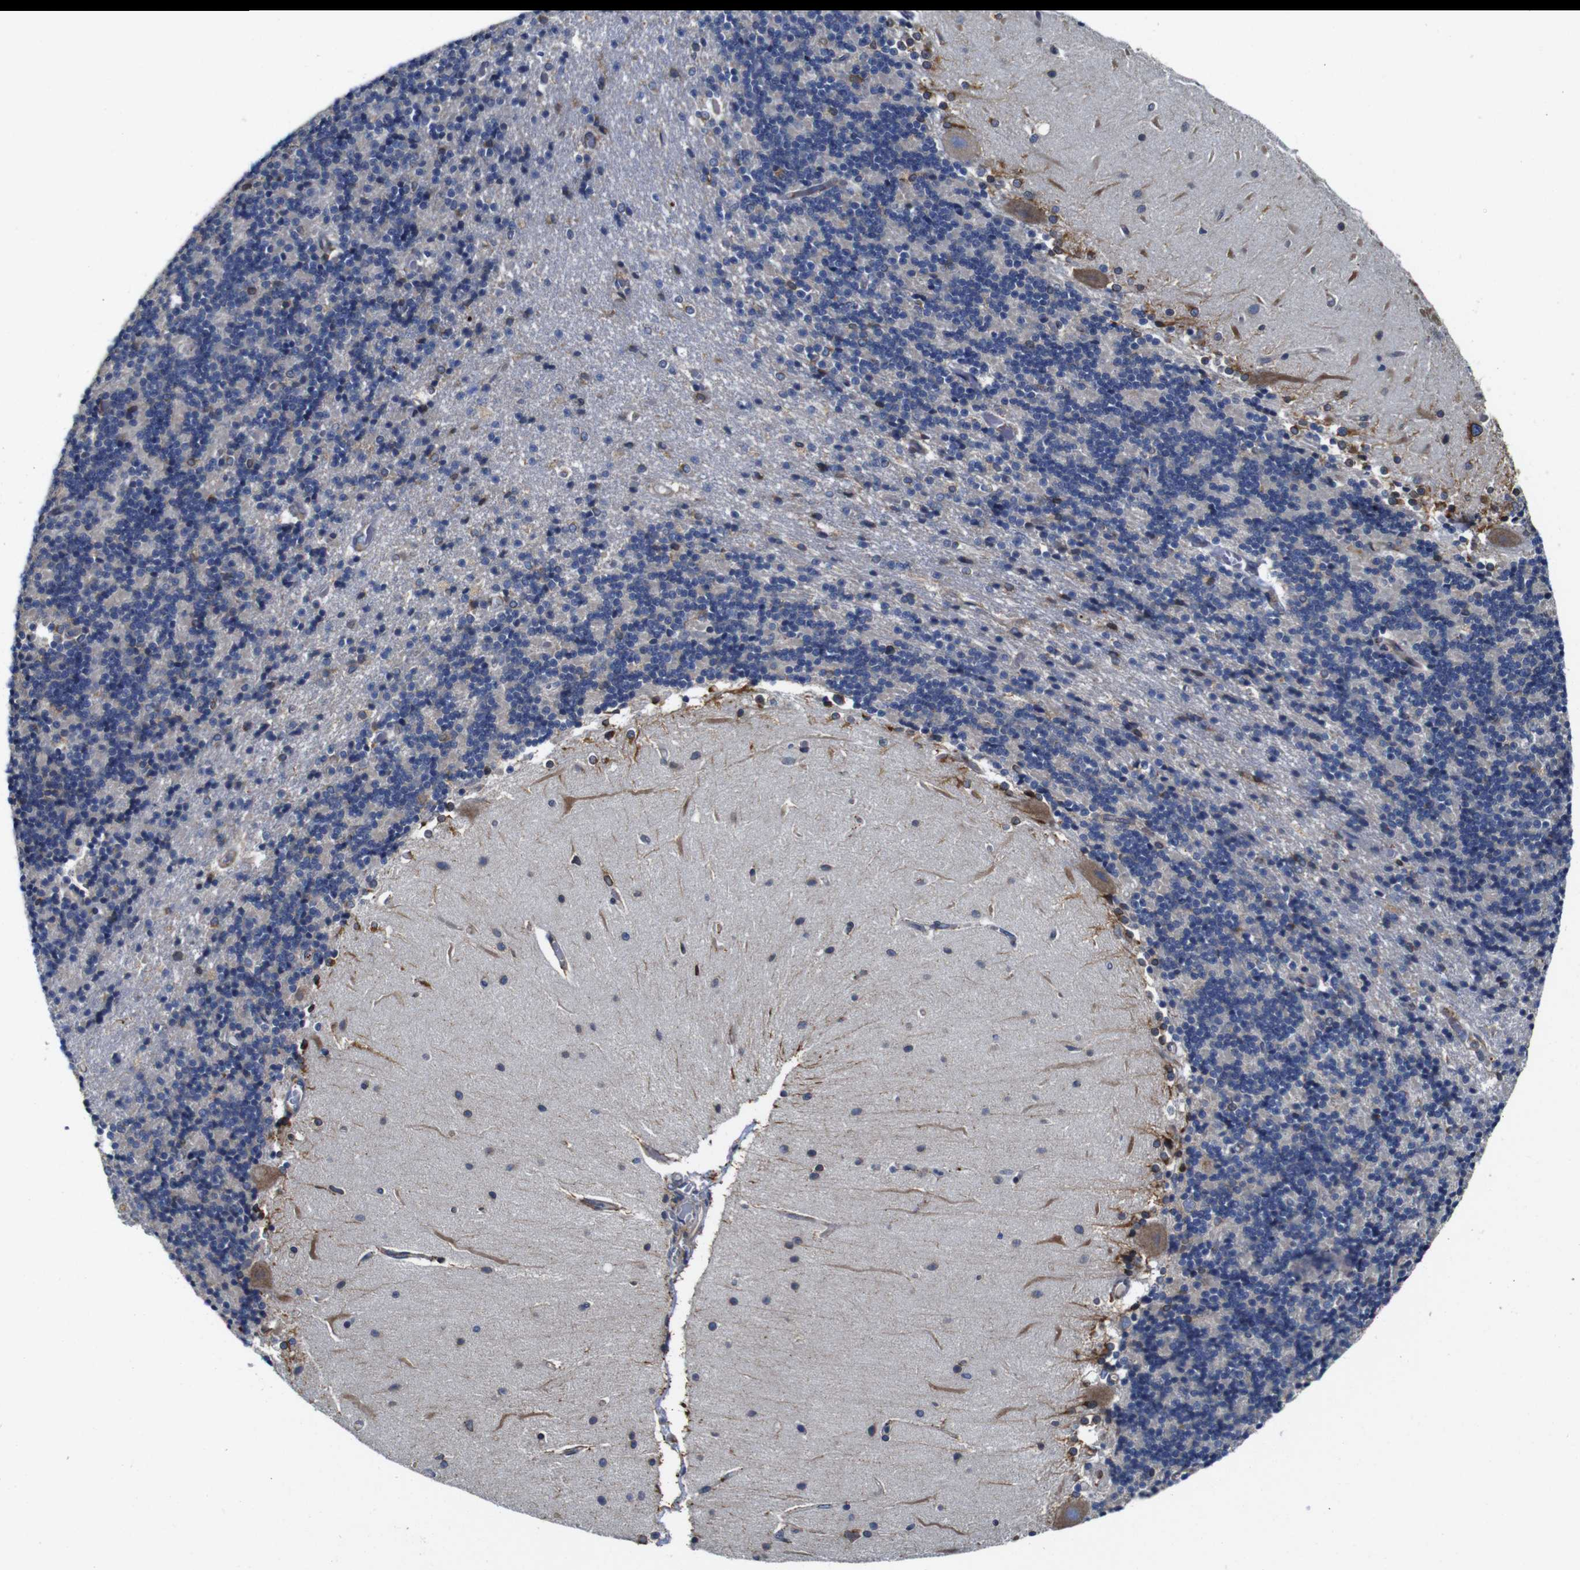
{"staining": {"intensity": "negative", "quantity": "none", "location": "none"}, "tissue": "cerebellum", "cell_type": "Cells in granular layer", "image_type": "normal", "snomed": [{"axis": "morphology", "description": "Normal tissue, NOS"}, {"axis": "topography", "description": "Cerebellum"}], "caption": "High power microscopy image of an immunohistochemistry (IHC) histopathology image of unremarkable cerebellum, revealing no significant positivity in cells in granular layer.", "gene": "CLCC1", "patient": {"sex": "female", "age": 54}}